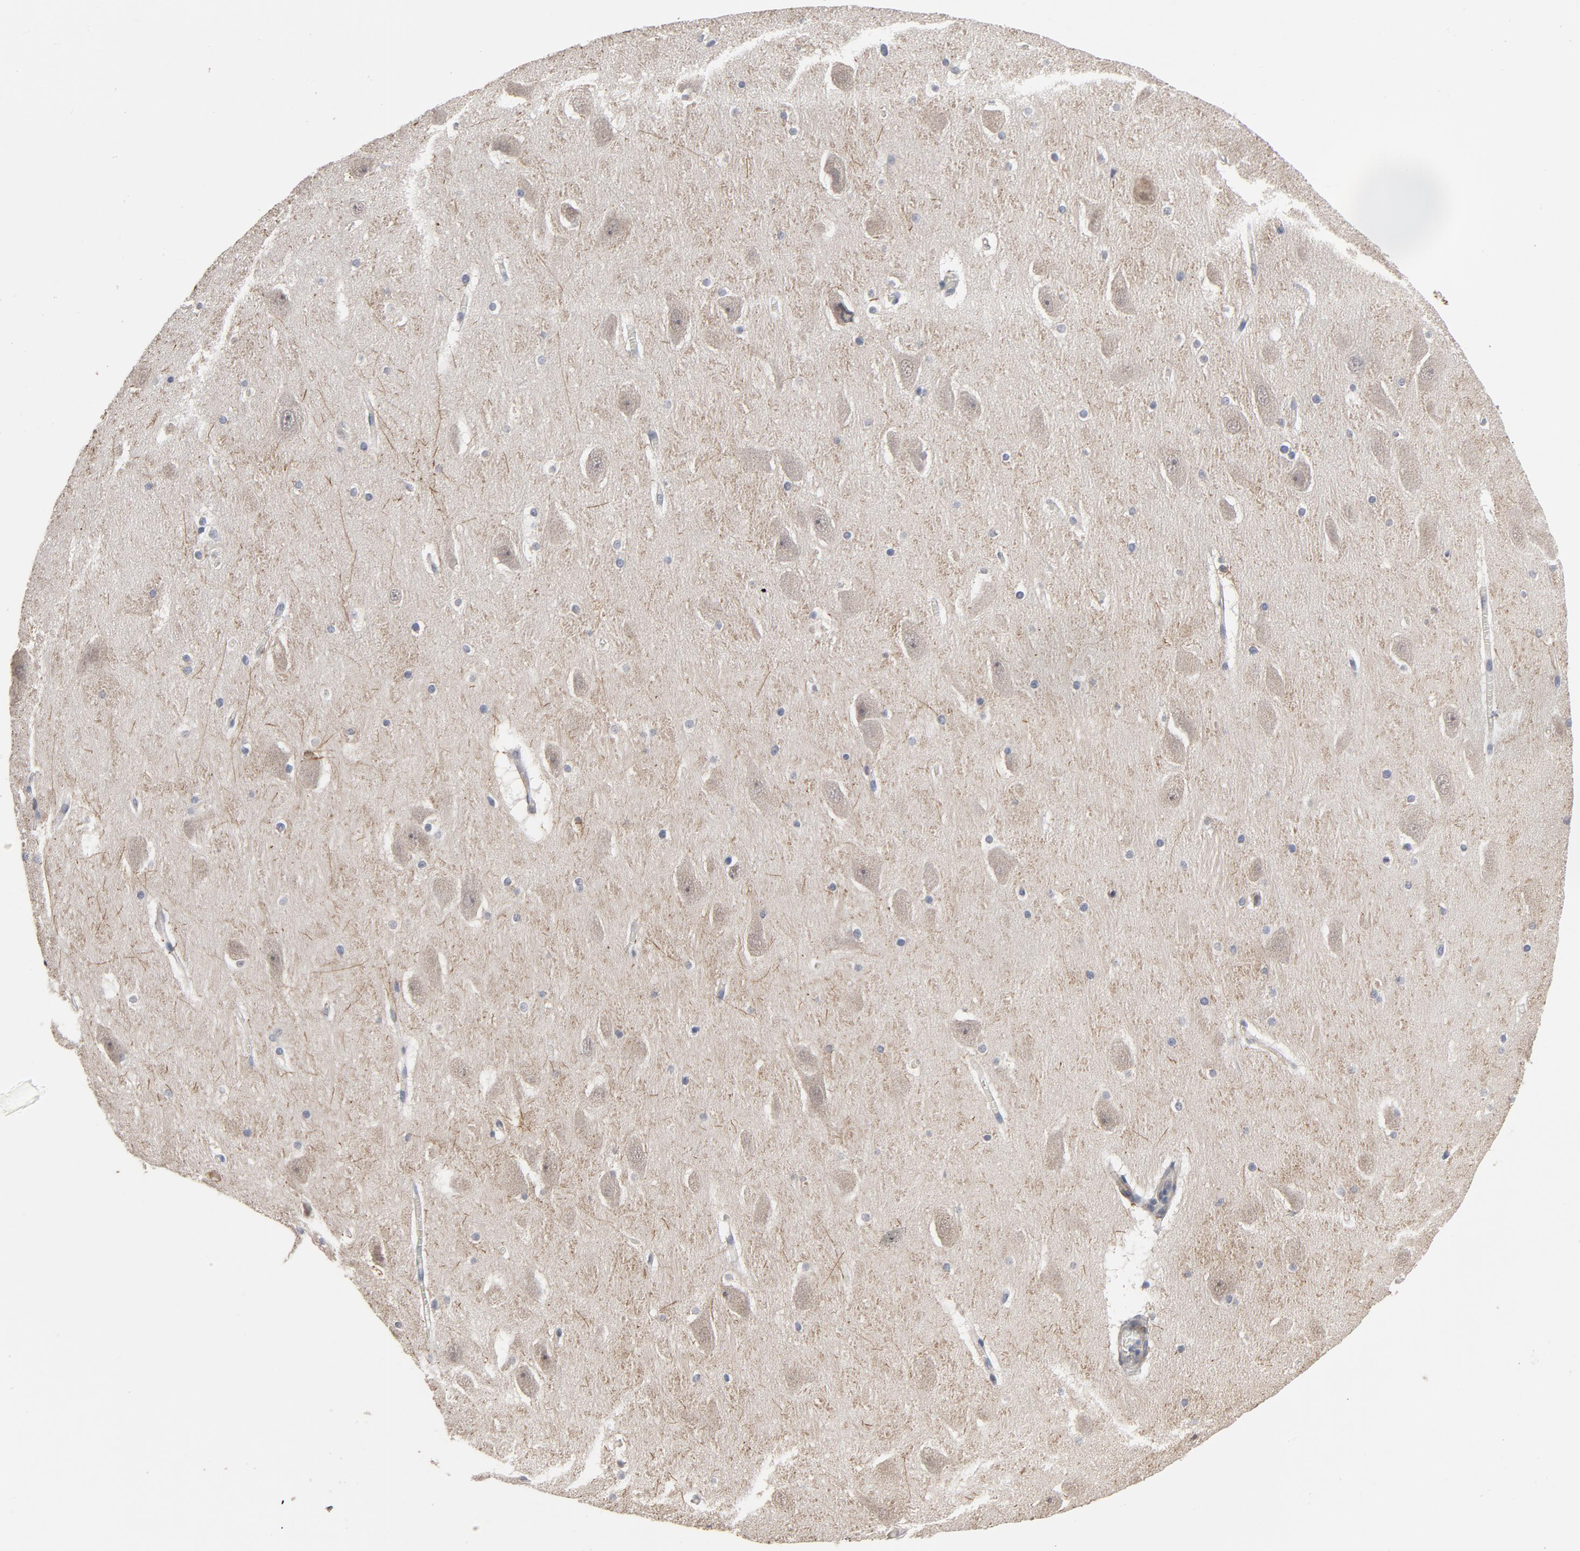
{"staining": {"intensity": "moderate", "quantity": "25%-75%", "location": "cytoplasmic/membranous"}, "tissue": "hippocampus", "cell_type": "Glial cells", "image_type": "normal", "snomed": [{"axis": "morphology", "description": "Normal tissue, NOS"}, {"axis": "topography", "description": "Hippocampus"}], "caption": "Brown immunohistochemical staining in normal hippocampus exhibits moderate cytoplasmic/membranous positivity in approximately 25%-75% of glial cells. (Brightfield microscopy of DAB IHC at high magnification).", "gene": "PPP1R1B", "patient": {"sex": "male", "age": 45}}